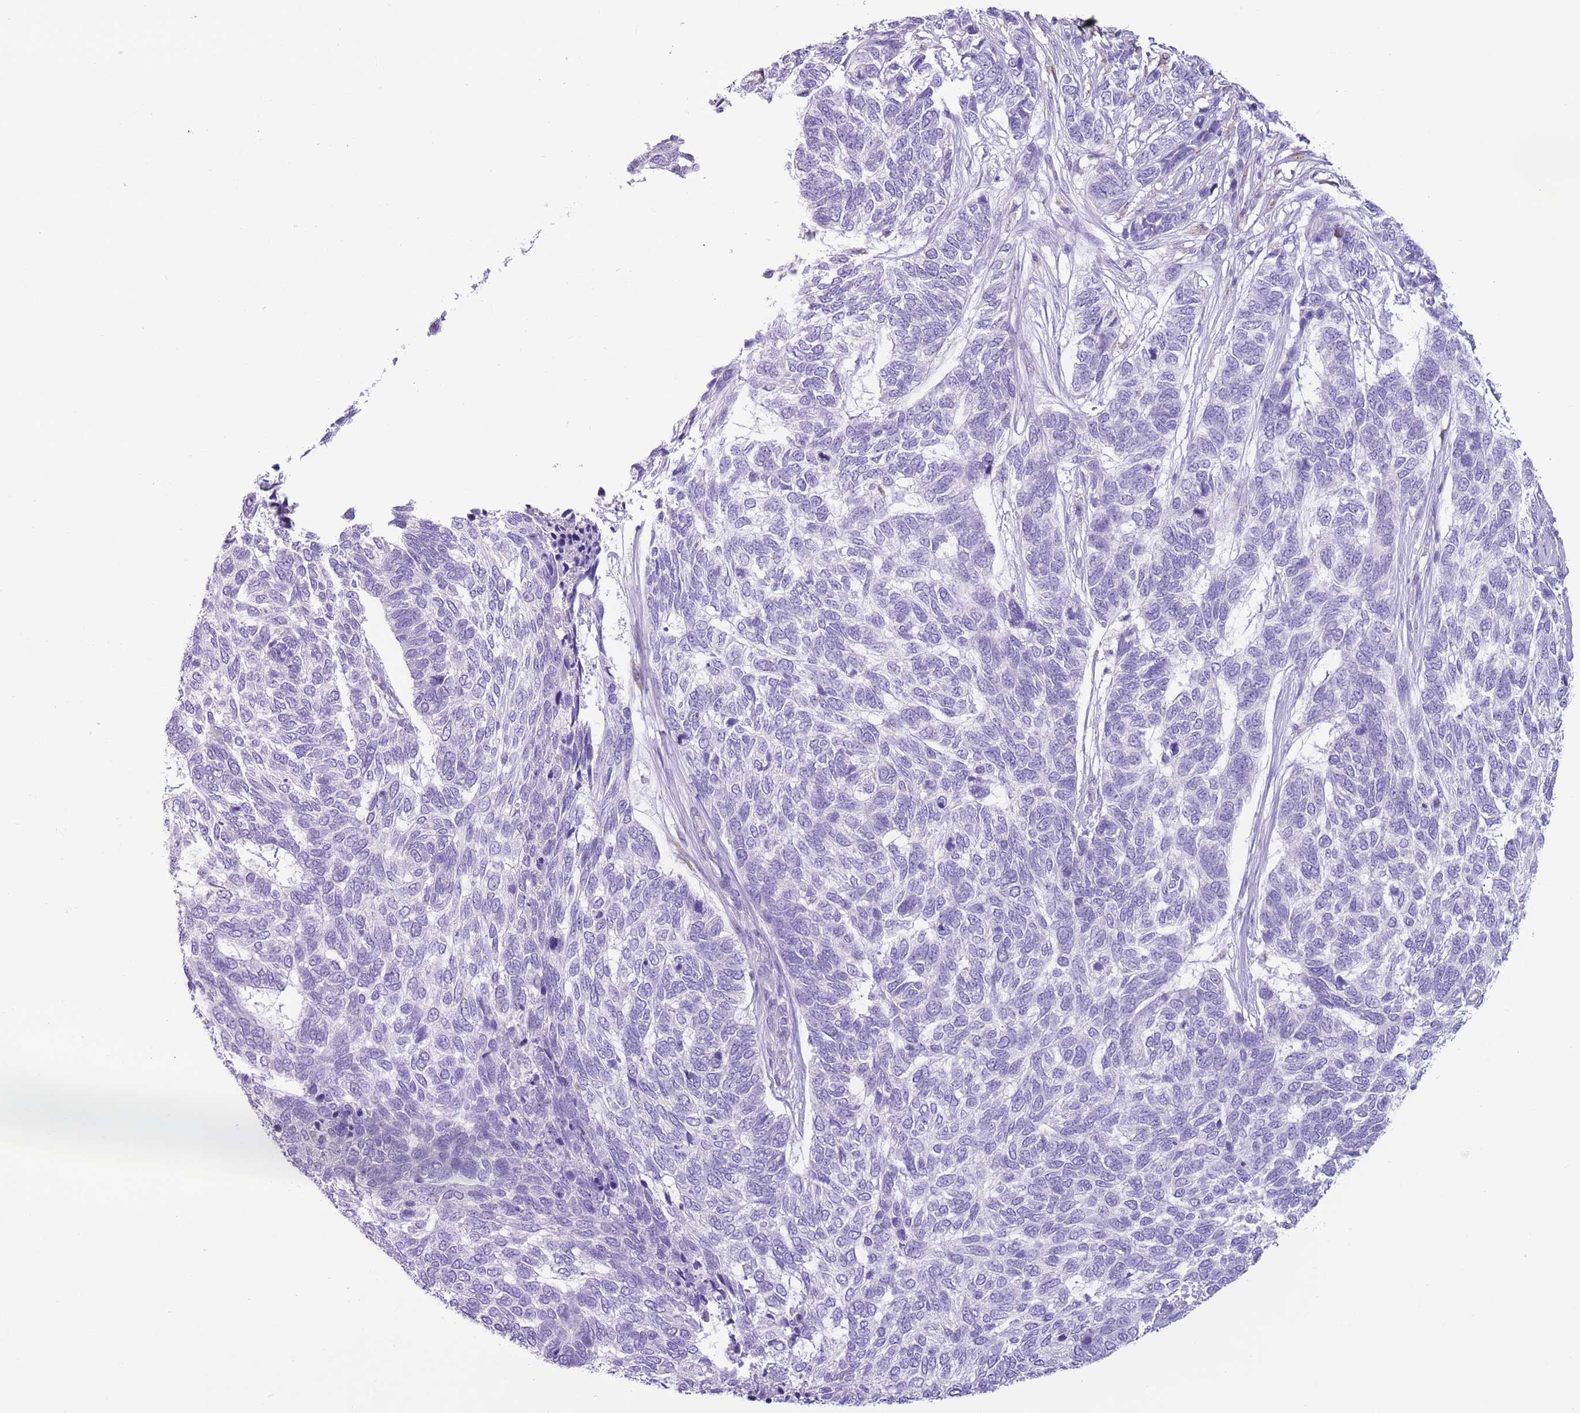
{"staining": {"intensity": "negative", "quantity": "none", "location": "none"}, "tissue": "skin cancer", "cell_type": "Tumor cells", "image_type": "cancer", "snomed": [{"axis": "morphology", "description": "Basal cell carcinoma"}, {"axis": "topography", "description": "Skin"}], "caption": "An image of skin cancer stained for a protein demonstrates no brown staining in tumor cells.", "gene": "ZNF697", "patient": {"sex": "female", "age": 65}}